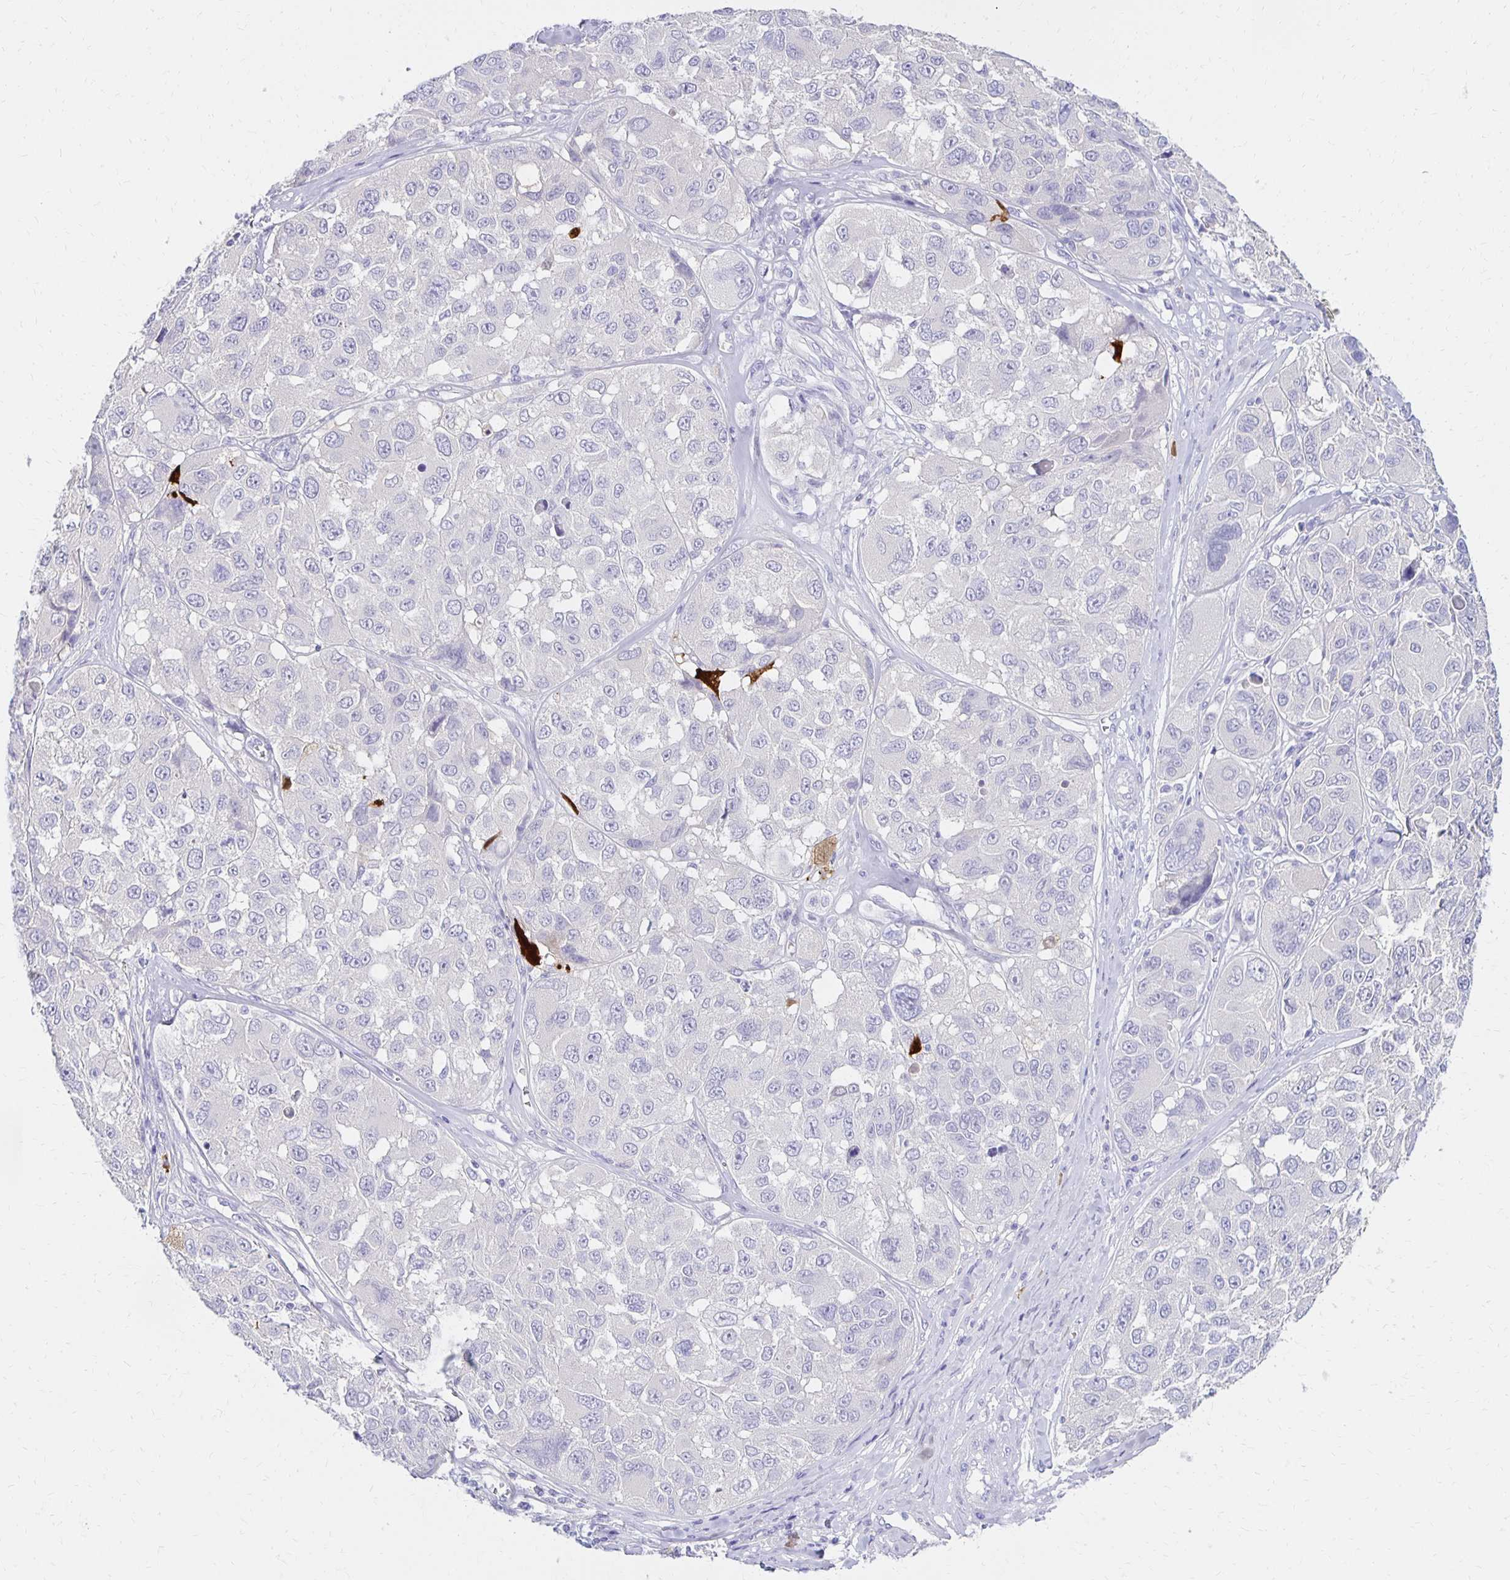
{"staining": {"intensity": "negative", "quantity": "none", "location": "none"}, "tissue": "melanoma", "cell_type": "Tumor cells", "image_type": "cancer", "snomed": [{"axis": "morphology", "description": "Malignant melanoma, NOS"}, {"axis": "topography", "description": "Skin"}], "caption": "This histopathology image is of melanoma stained with IHC to label a protein in brown with the nuclei are counter-stained blue. There is no expression in tumor cells.", "gene": "FNTB", "patient": {"sex": "female", "age": 66}}